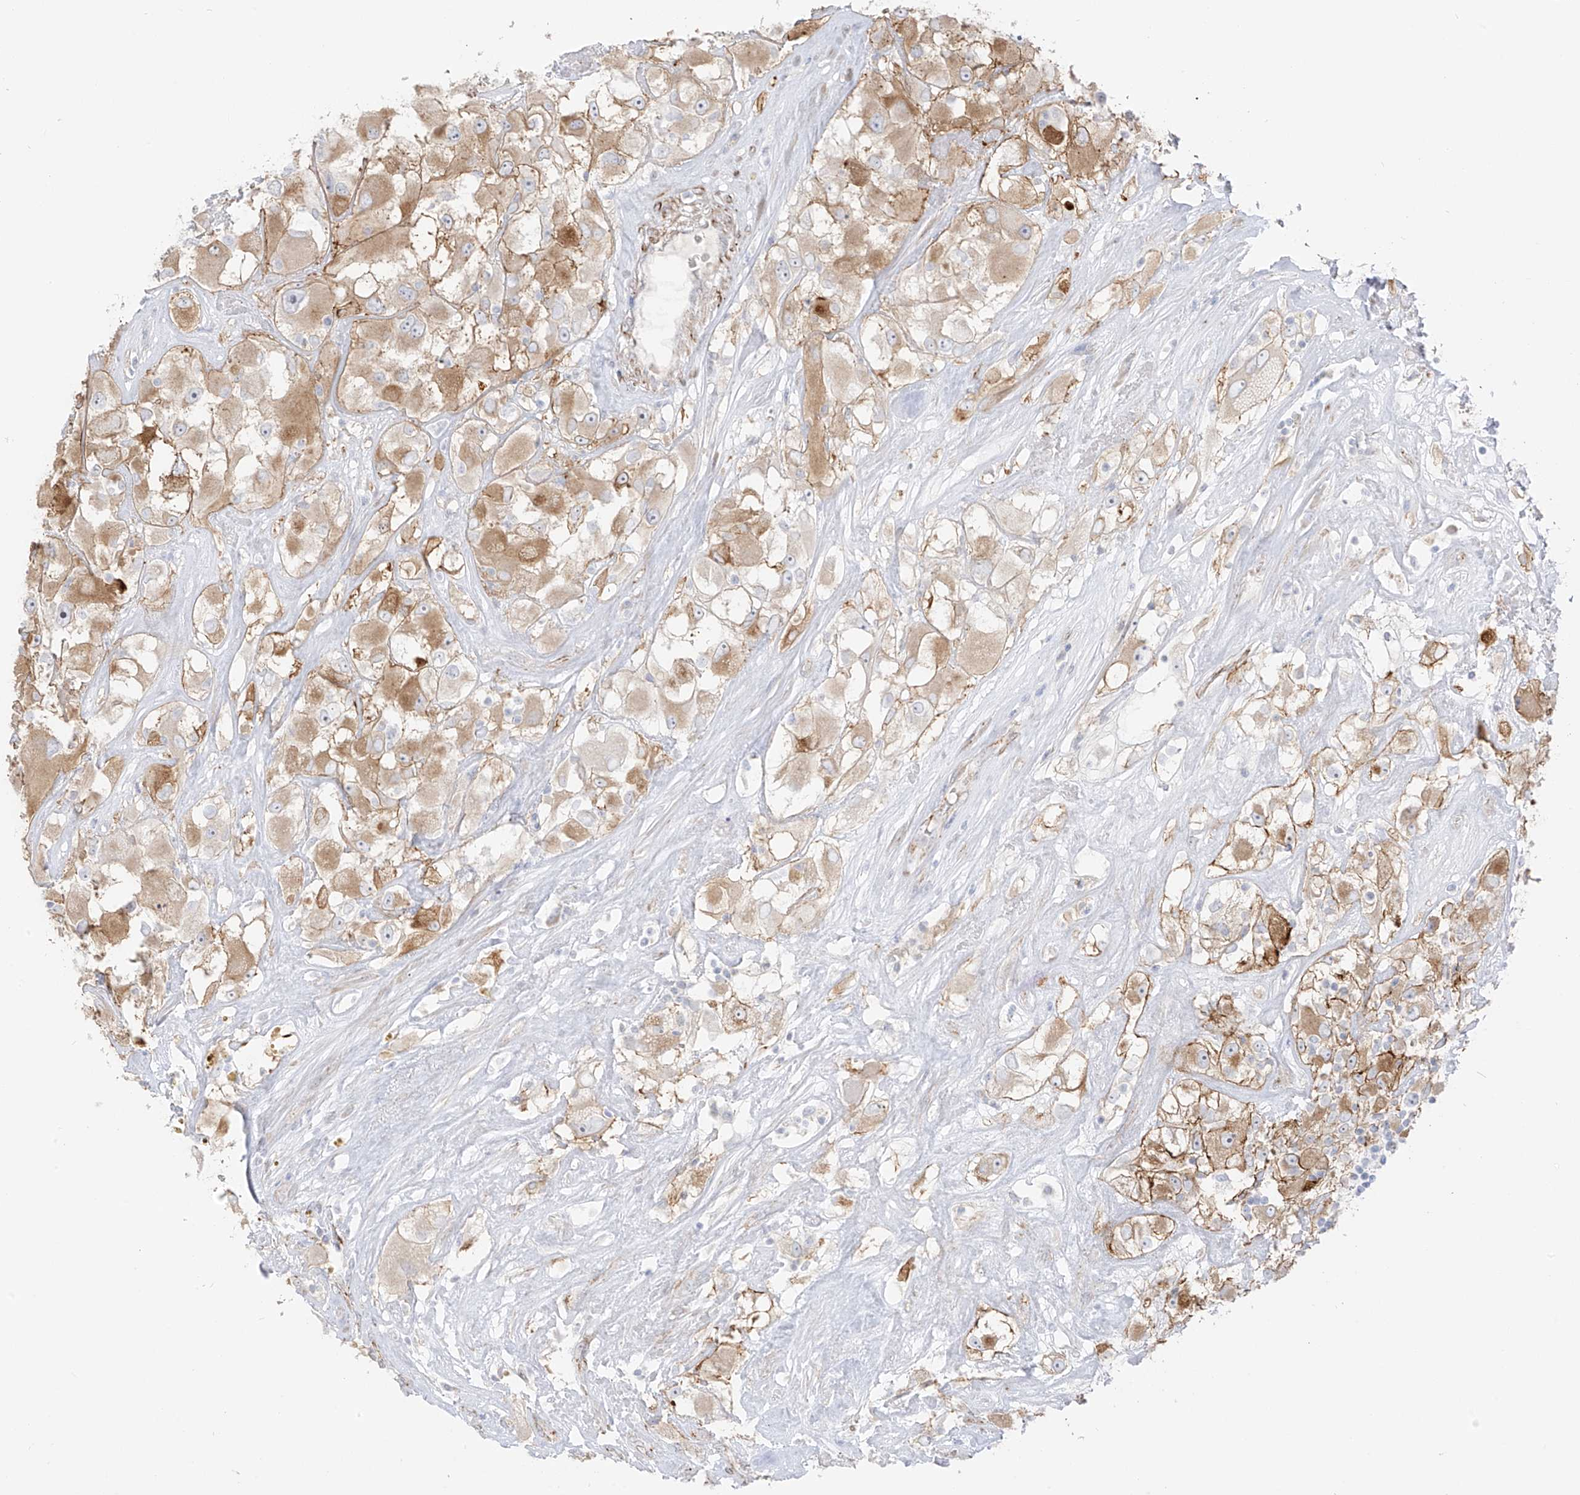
{"staining": {"intensity": "moderate", "quantity": "25%-75%", "location": "cytoplasmic/membranous"}, "tissue": "renal cancer", "cell_type": "Tumor cells", "image_type": "cancer", "snomed": [{"axis": "morphology", "description": "Adenocarcinoma, NOS"}, {"axis": "topography", "description": "Kidney"}], "caption": "Adenocarcinoma (renal) stained with immunohistochemistry shows moderate cytoplasmic/membranous expression in about 25%-75% of tumor cells. The protein of interest is shown in brown color, while the nuclei are stained blue.", "gene": "C11orf87", "patient": {"sex": "female", "age": 52}}